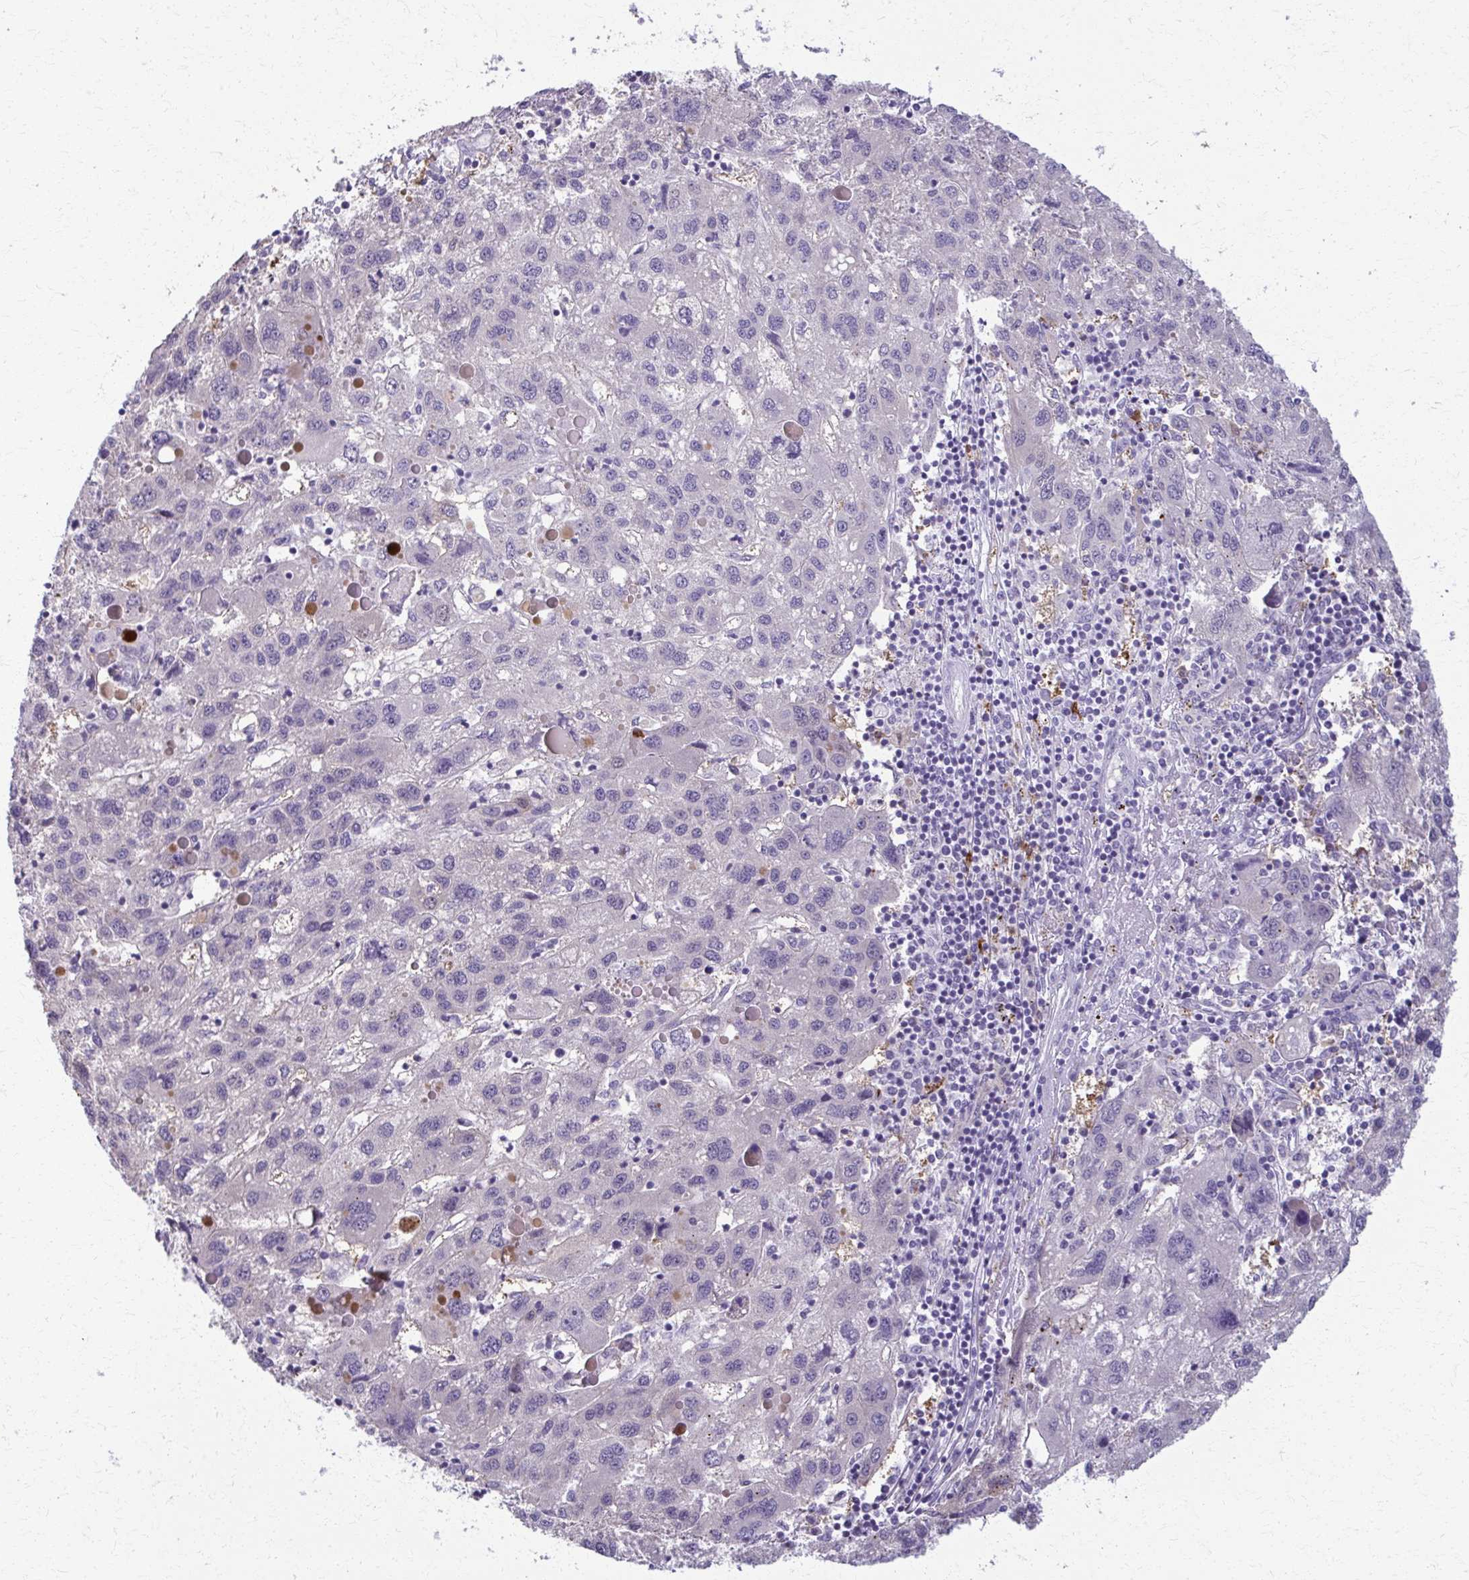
{"staining": {"intensity": "negative", "quantity": "none", "location": "none"}, "tissue": "liver cancer", "cell_type": "Tumor cells", "image_type": "cancer", "snomed": [{"axis": "morphology", "description": "Carcinoma, Hepatocellular, NOS"}, {"axis": "topography", "description": "Liver"}], "caption": "IHC photomicrograph of neoplastic tissue: liver hepatocellular carcinoma stained with DAB displays no significant protein expression in tumor cells.", "gene": "OR4M1", "patient": {"sex": "female", "age": 77}}